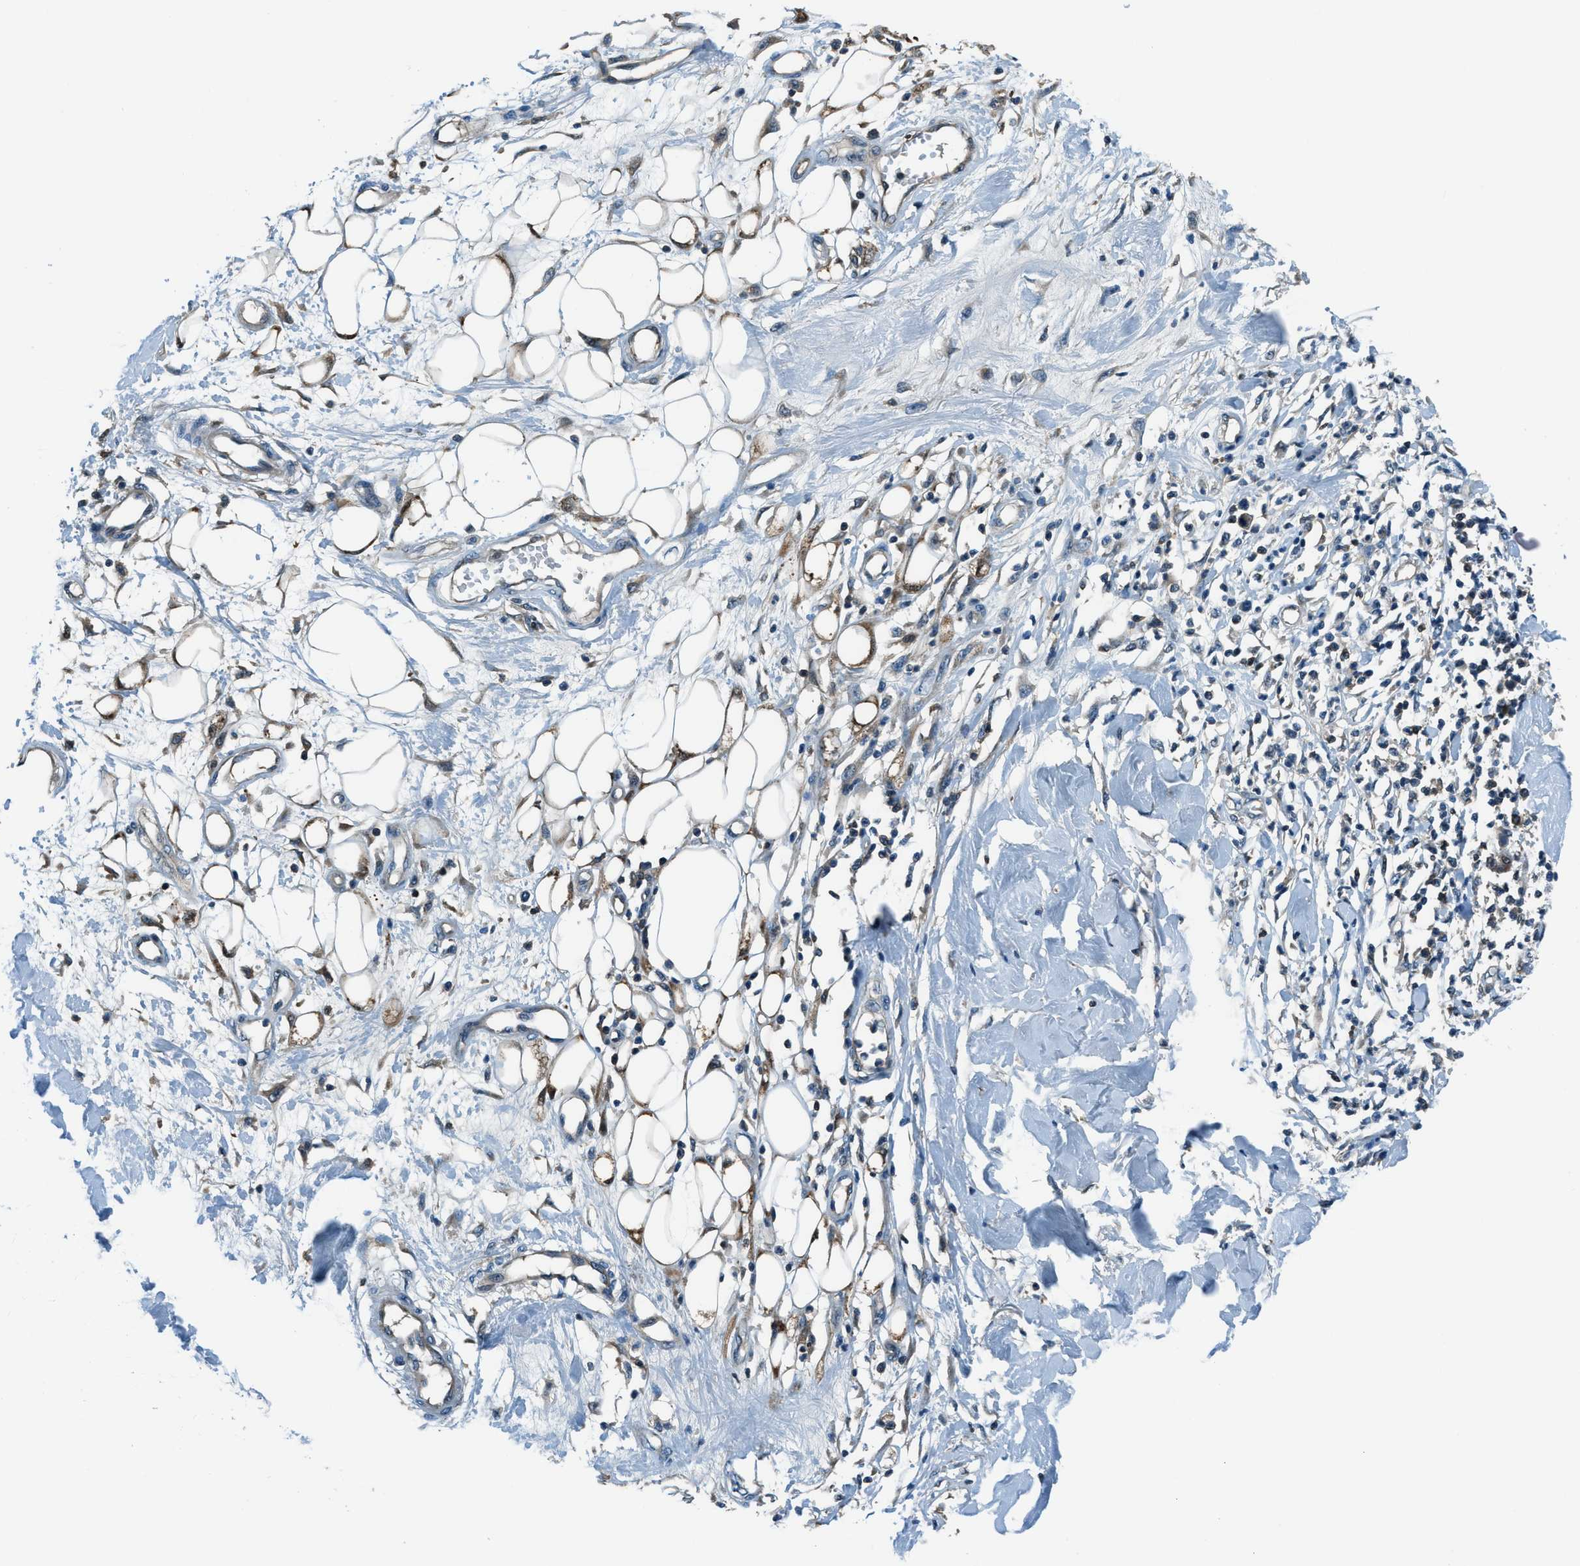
{"staining": {"intensity": "moderate", "quantity": "25%-75%", "location": "cytoplasmic/membranous"}, "tissue": "adipose tissue", "cell_type": "Adipocytes", "image_type": "normal", "snomed": [{"axis": "morphology", "description": "Normal tissue, NOS"}, {"axis": "morphology", "description": "Squamous cell carcinoma, NOS"}, {"axis": "topography", "description": "Skin"}, {"axis": "topography", "description": "Peripheral nerve tissue"}], "caption": "Immunohistochemical staining of benign human adipose tissue demonstrates moderate cytoplasmic/membranous protein positivity in about 25%-75% of adipocytes. Nuclei are stained in blue.", "gene": "HEBP2", "patient": {"sex": "male", "age": 83}}